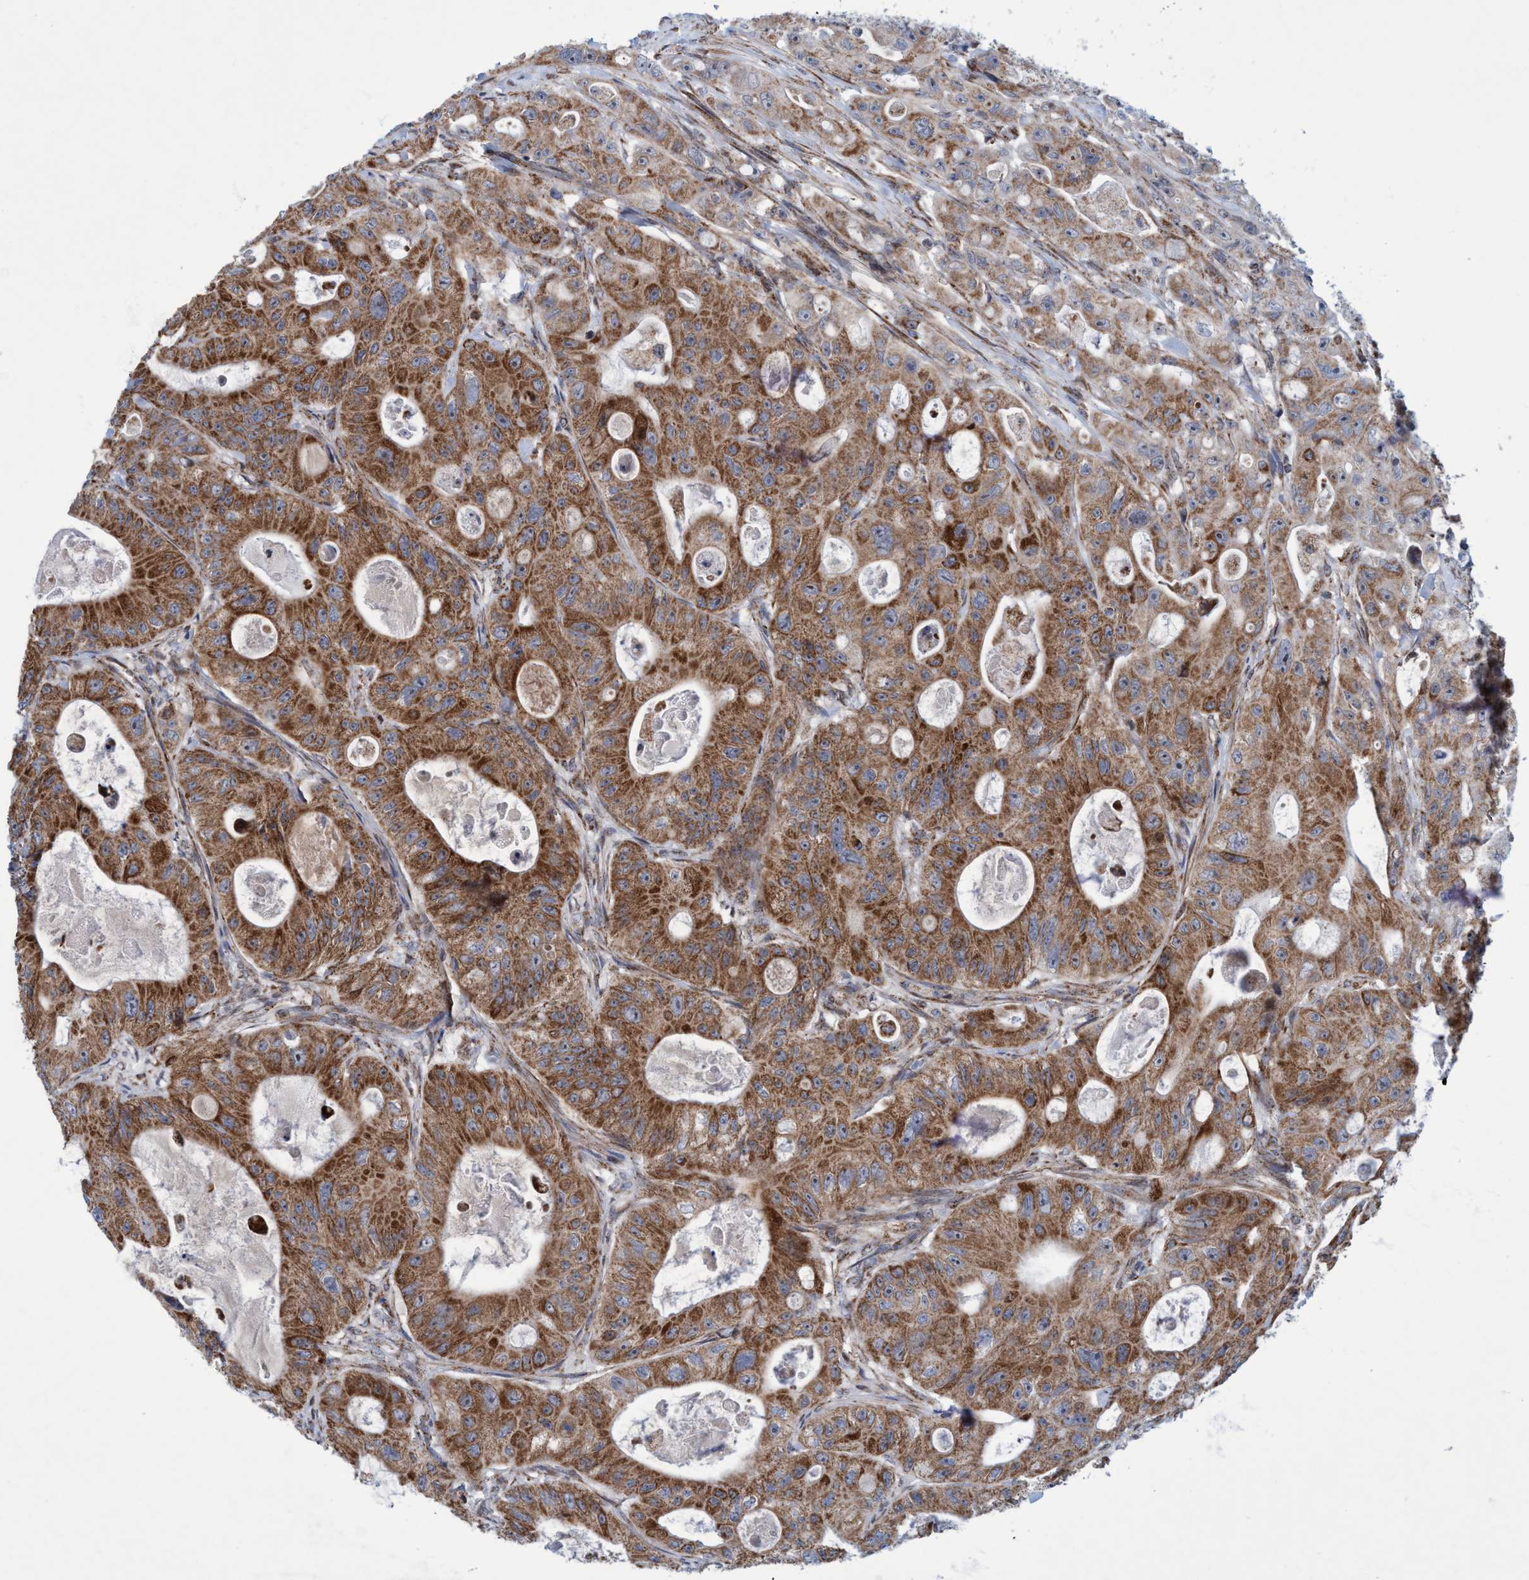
{"staining": {"intensity": "moderate", "quantity": ">75%", "location": "cytoplasmic/membranous"}, "tissue": "colorectal cancer", "cell_type": "Tumor cells", "image_type": "cancer", "snomed": [{"axis": "morphology", "description": "Adenocarcinoma, NOS"}, {"axis": "topography", "description": "Colon"}], "caption": "Human colorectal adenocarcinoma stained with a brown dye displays moderate cytoplasmic/membranous positive staining in about >75% of tumor cells.", "gene": "POLR1F", "patient": {"sex": "female", "age": 46}}